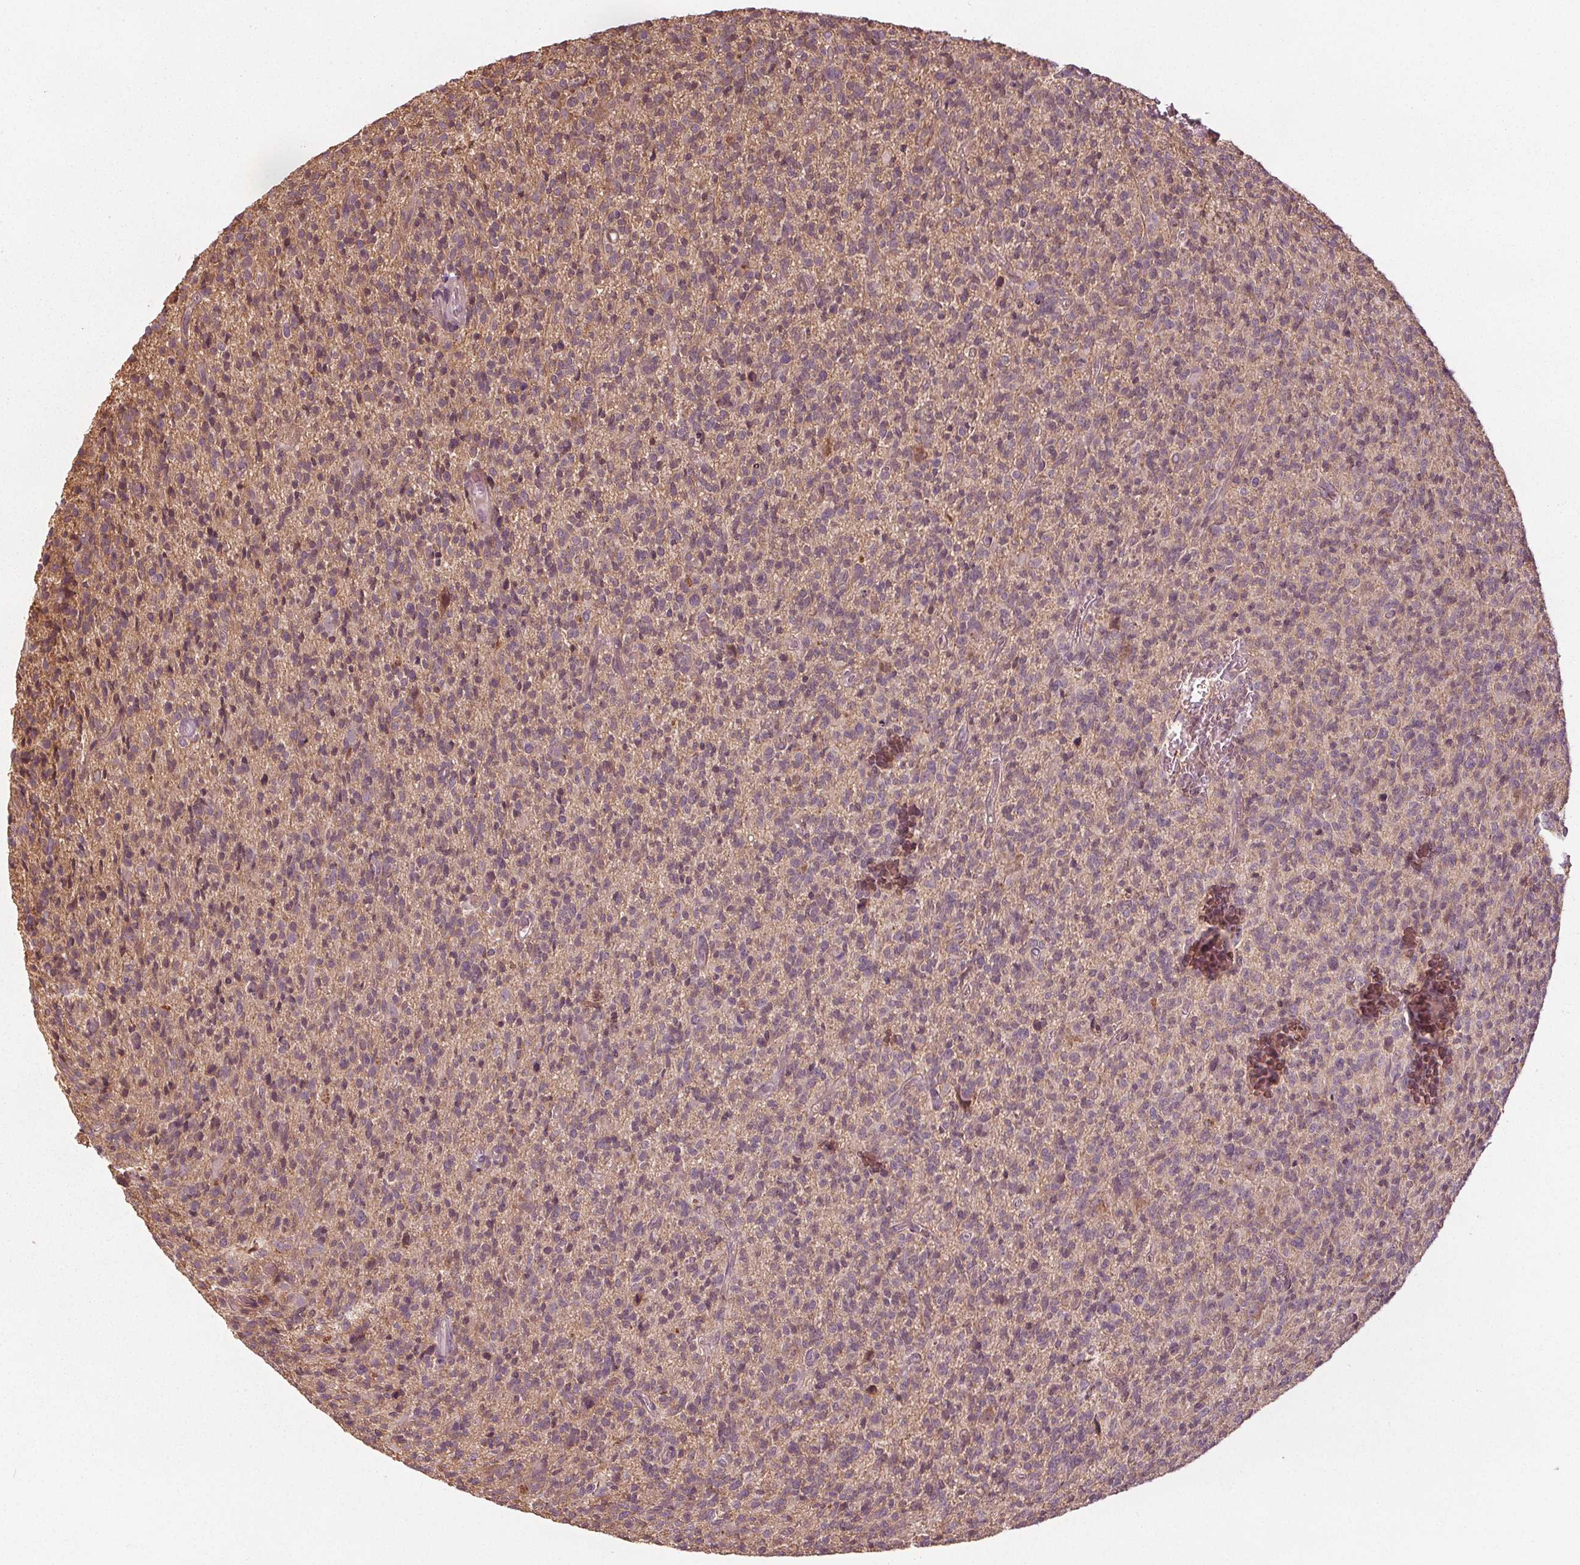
{"staining": {"intensity": "weak", "quantity": "<25%", "location": "cytoplasmic/membranous"}, "tissue": "glioma", "cell_type": "Tumor cells", "image_type": "cancer", "snomed": [{"axis": "morphology", "description": "Glioma, malignant, High grade"}, {"axis": "topography", "description": "Brain"}], "caption": "Immunohistochemistry micrograph of neoplastic tissue: human malignant glioma (high-grade) stained with DAB shows no significant protein staining in tumor cells.", "gene": "GNB2", "patient": {"sex": "male", "age": 76}}